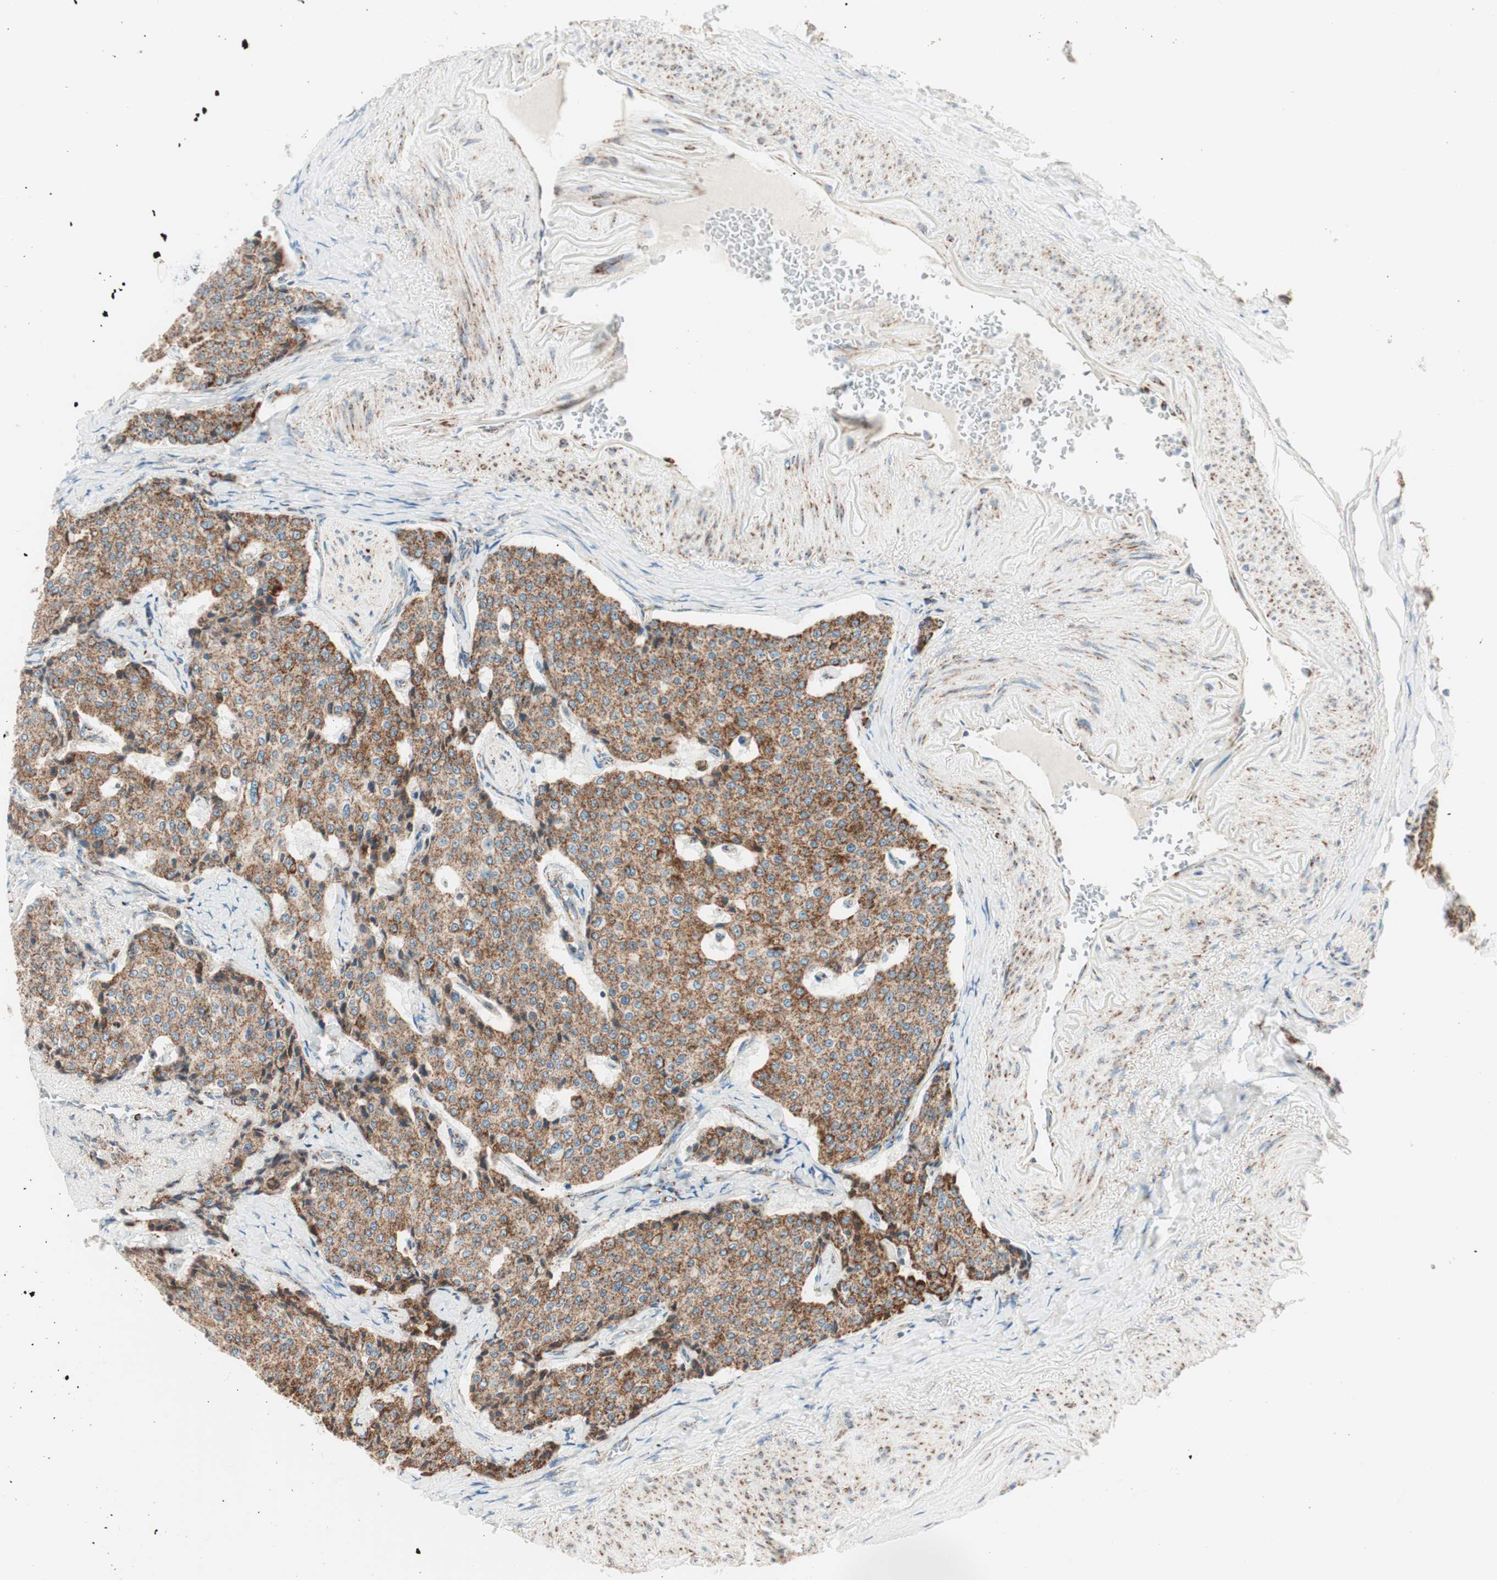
{"staining": {"intensity": "moderate", "quantity": ">75%", "location": "cytoplasmic/membranous"}, "tissue": "carcinoid", "cell_type": "Tumor cells", "image_type": "cancer", "snomed": [{"axis": "morphology", "description": "Carcinoid, malignant, NOS"}, {"axis": "topography", "description": "Colon"}], "caption": "Carcinoid (malignant) stained with a protein marker exhibits moderate staining in tumor cells.", "gene": "TOMM20", "patient": {"sex": "female", "age": 61}}